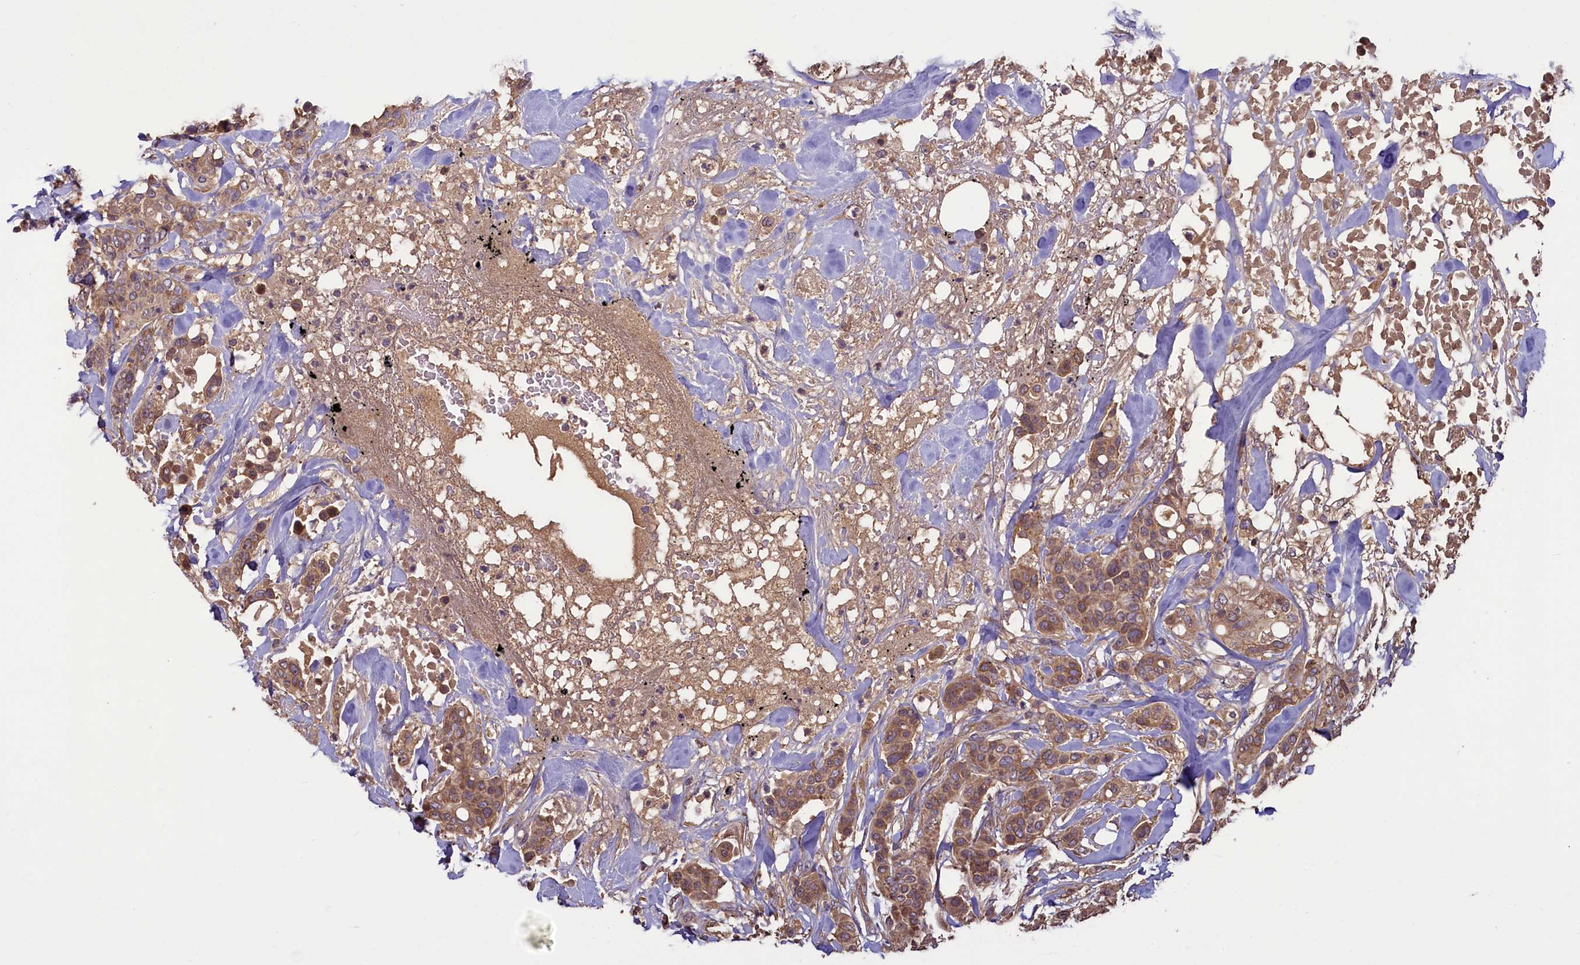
{"staining": {"intensity": "moderate", "quantity": ">75%", "location": "cytoplasmic/membranous"}, "tissue": "breast cancer", "cell_type": "Tumor cells", "image_type": "cancer", "snomed": [{"axis": "morphology", "description": "Lobular carcinoma"}, {"axis": "topography", "description": "Breast"}], "caption": "Immunohistochemistry (IHC) staining of breast cancer (lobular carcinoma), which reveals medium levels of moderate cytoplasmic/membranous positivity in about >75% of tumor cells indicating moderate cytoplasmic/membranous protein expression. The staining was performed using DAB (brown) for protein detection and nuclei were counterstained in hematoxylin (blue).", "gene": "NUDT6", "patient": {"sex": "female", "age": 51}}